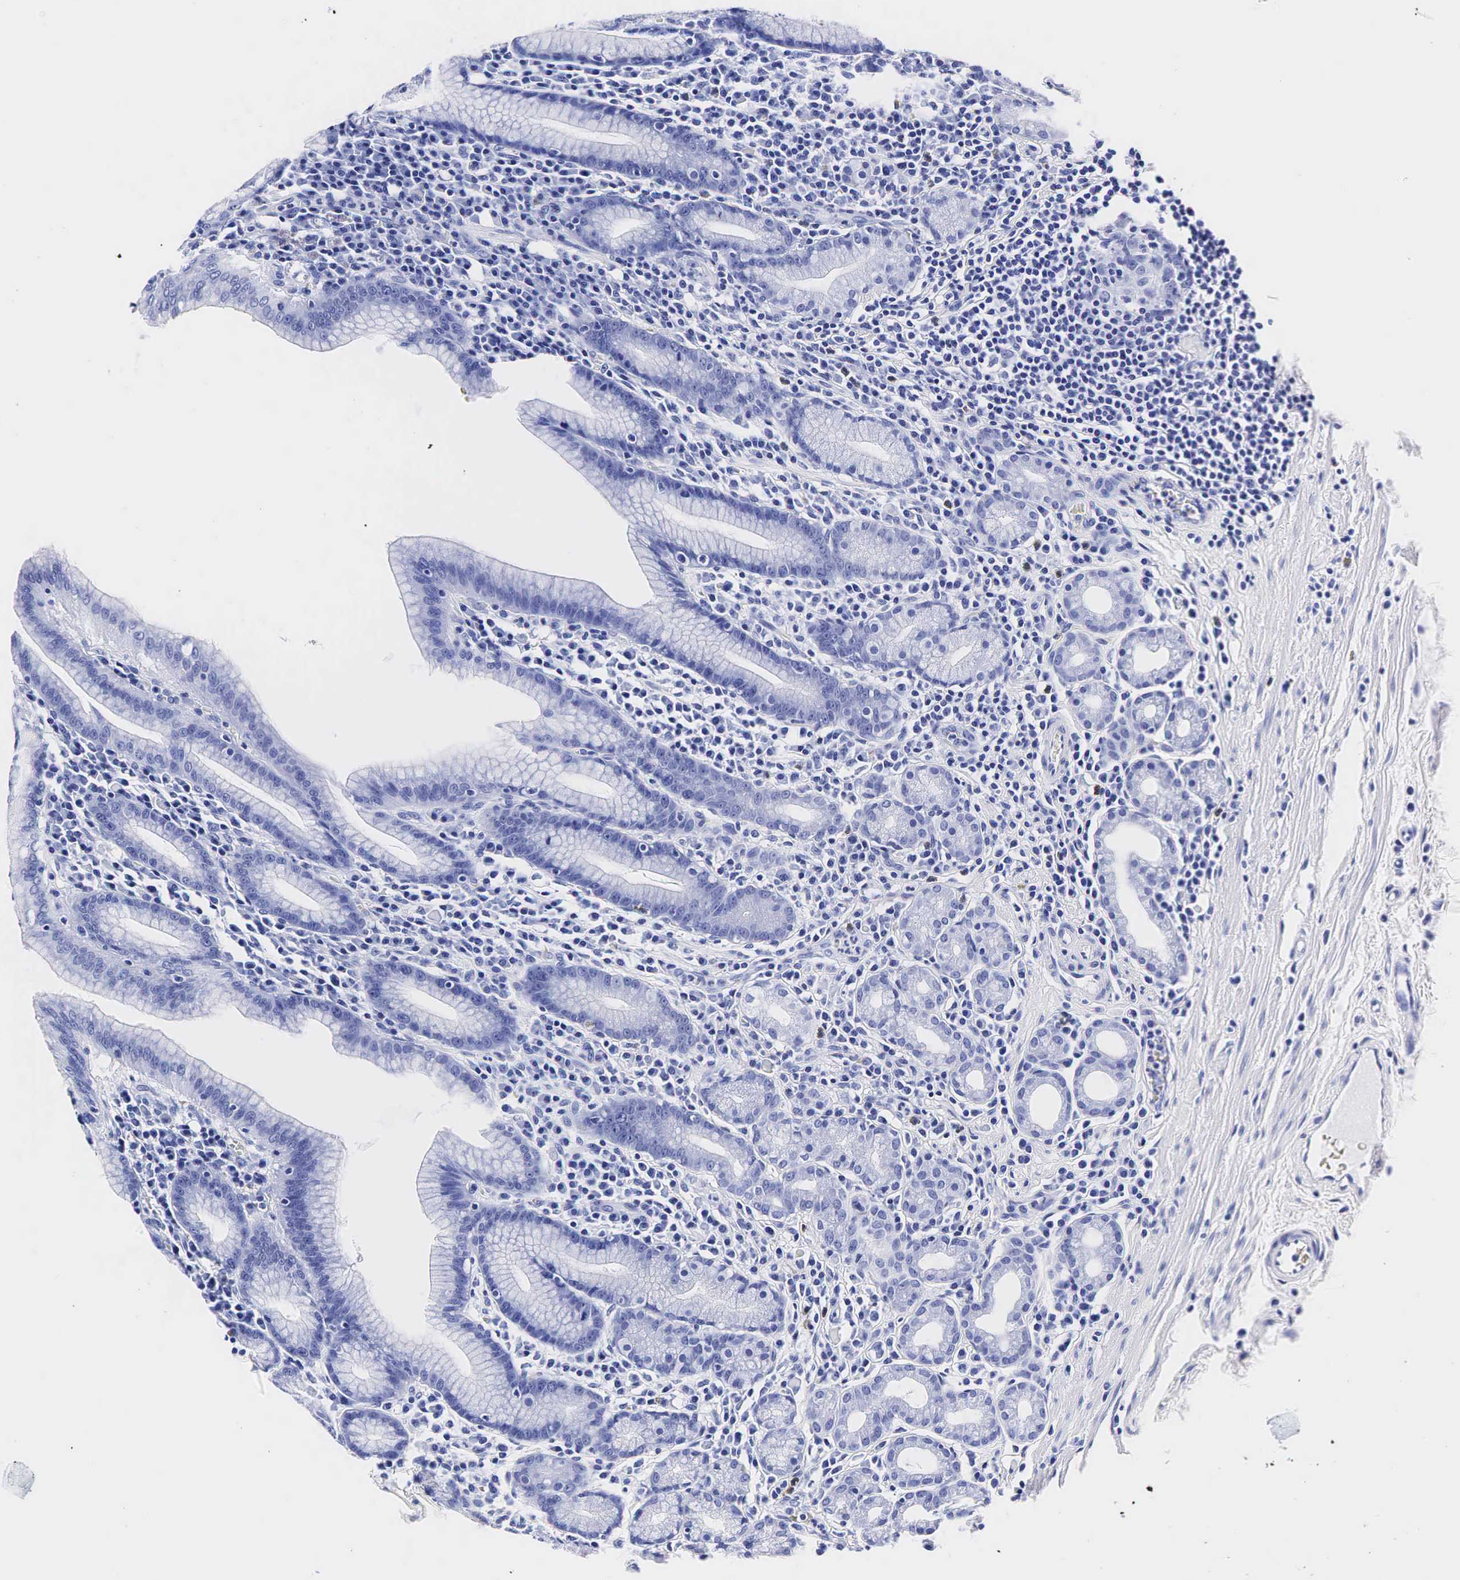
{"staining": {"intensity": "negative", "quantity": "none", "location": "none"}, "tissue": "stomach", "cell_type": "Glandular cells", "image_type": "normal", "snomed": [{"axis": "morphology", "description": "Normal tissue, NOS"}, {"axis": "topography", "description": "Stomach, lower"}], "caption": "A high-resolution histopathology image shows immunohistochemistry staining of normal stomach, which shows no significant positivity in glandular cells.", "gene": "KLK3", "patient": {"sex": "male", "age": 58}}